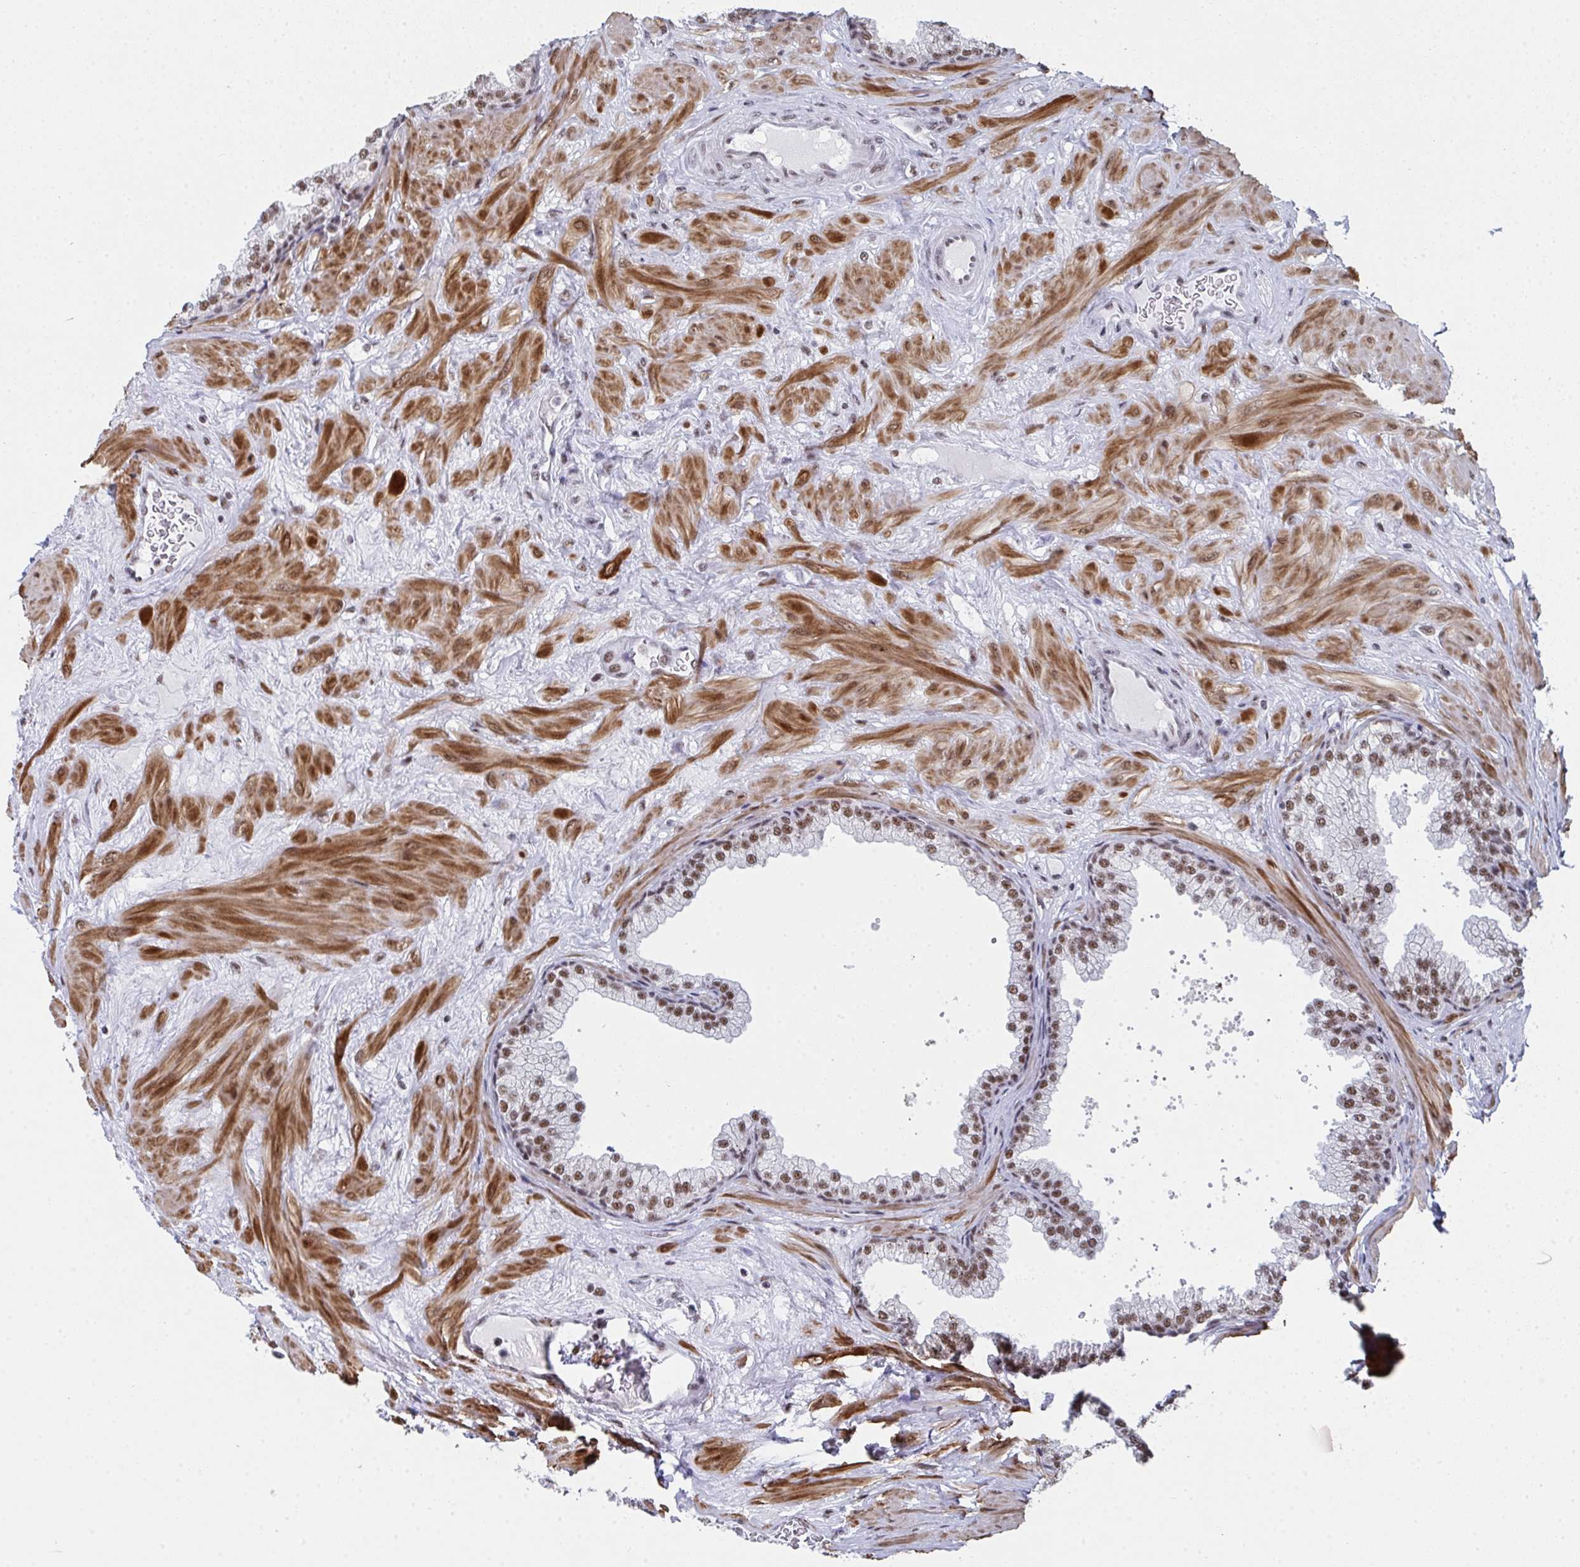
{"staining": {"intensity": "moderate", "quantity": ">75%", "location": "nuclear"}, "tissue": "prostate", "cell_type": "Glandular cells", "image_type": "normal", "snomed": [{"axis": "morphology", "description": "Normal tissue, NOS"}, {"axis": "topography", "description": "Prostate"}], "caption": "Immunohistochemical staining of normal human prostate shows medium levels of moderate nuclear staining in approximately >75% of glandular cells.", "gene": "SNRNP70", "patient": {"sex": "male", "age": 37}}